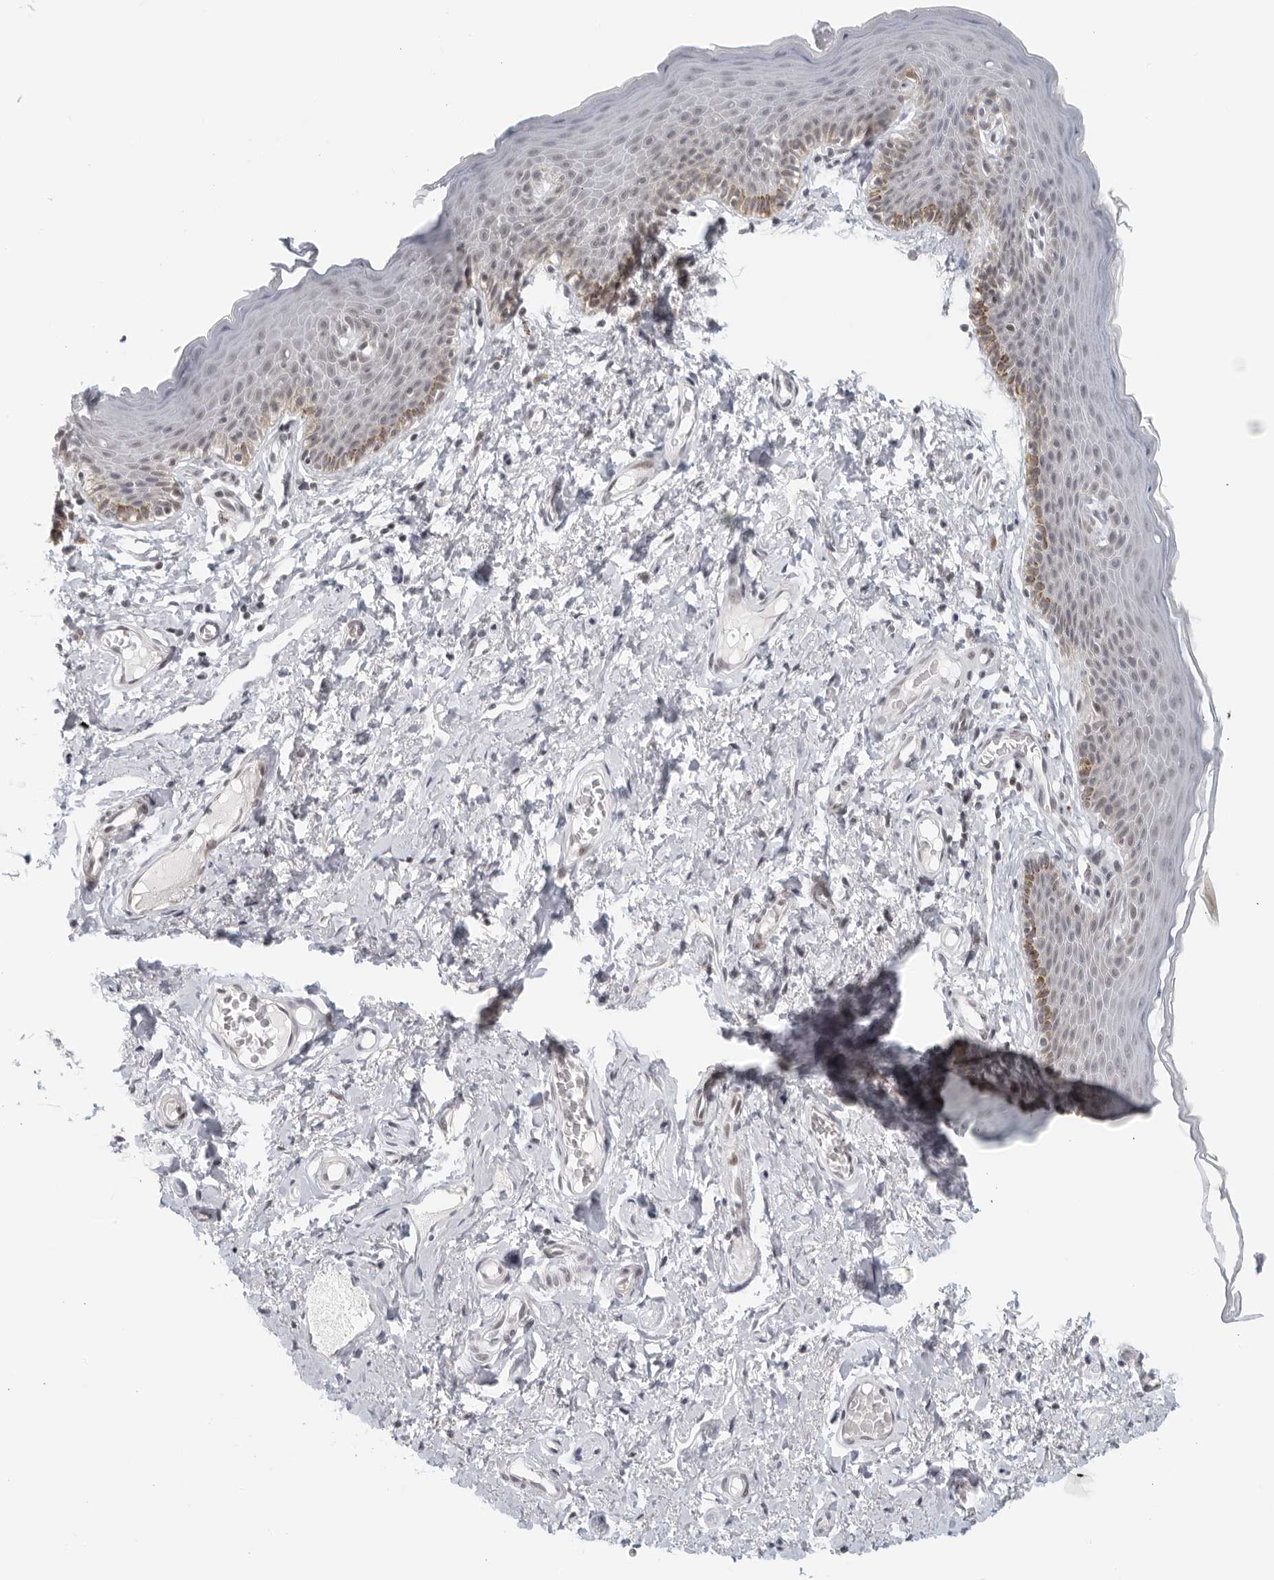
{"staining": {"intensity": "weak", "quantity": "<25%", "location": "cytoplasmic/membranous"}, "tissue": "skin", "cell_type": "Epidermal cells", "image_type": "normal", "snomed": [{"axis": "morphology", "description": "Normal tissue, NOS"}, {"axis": "topography", "description": "Vulva"}], "caption": "There is no significant staining in epidermal cells of skin.", "gene": "RAB11FIP3", "patient": {"sex": "female", "age": 66}}